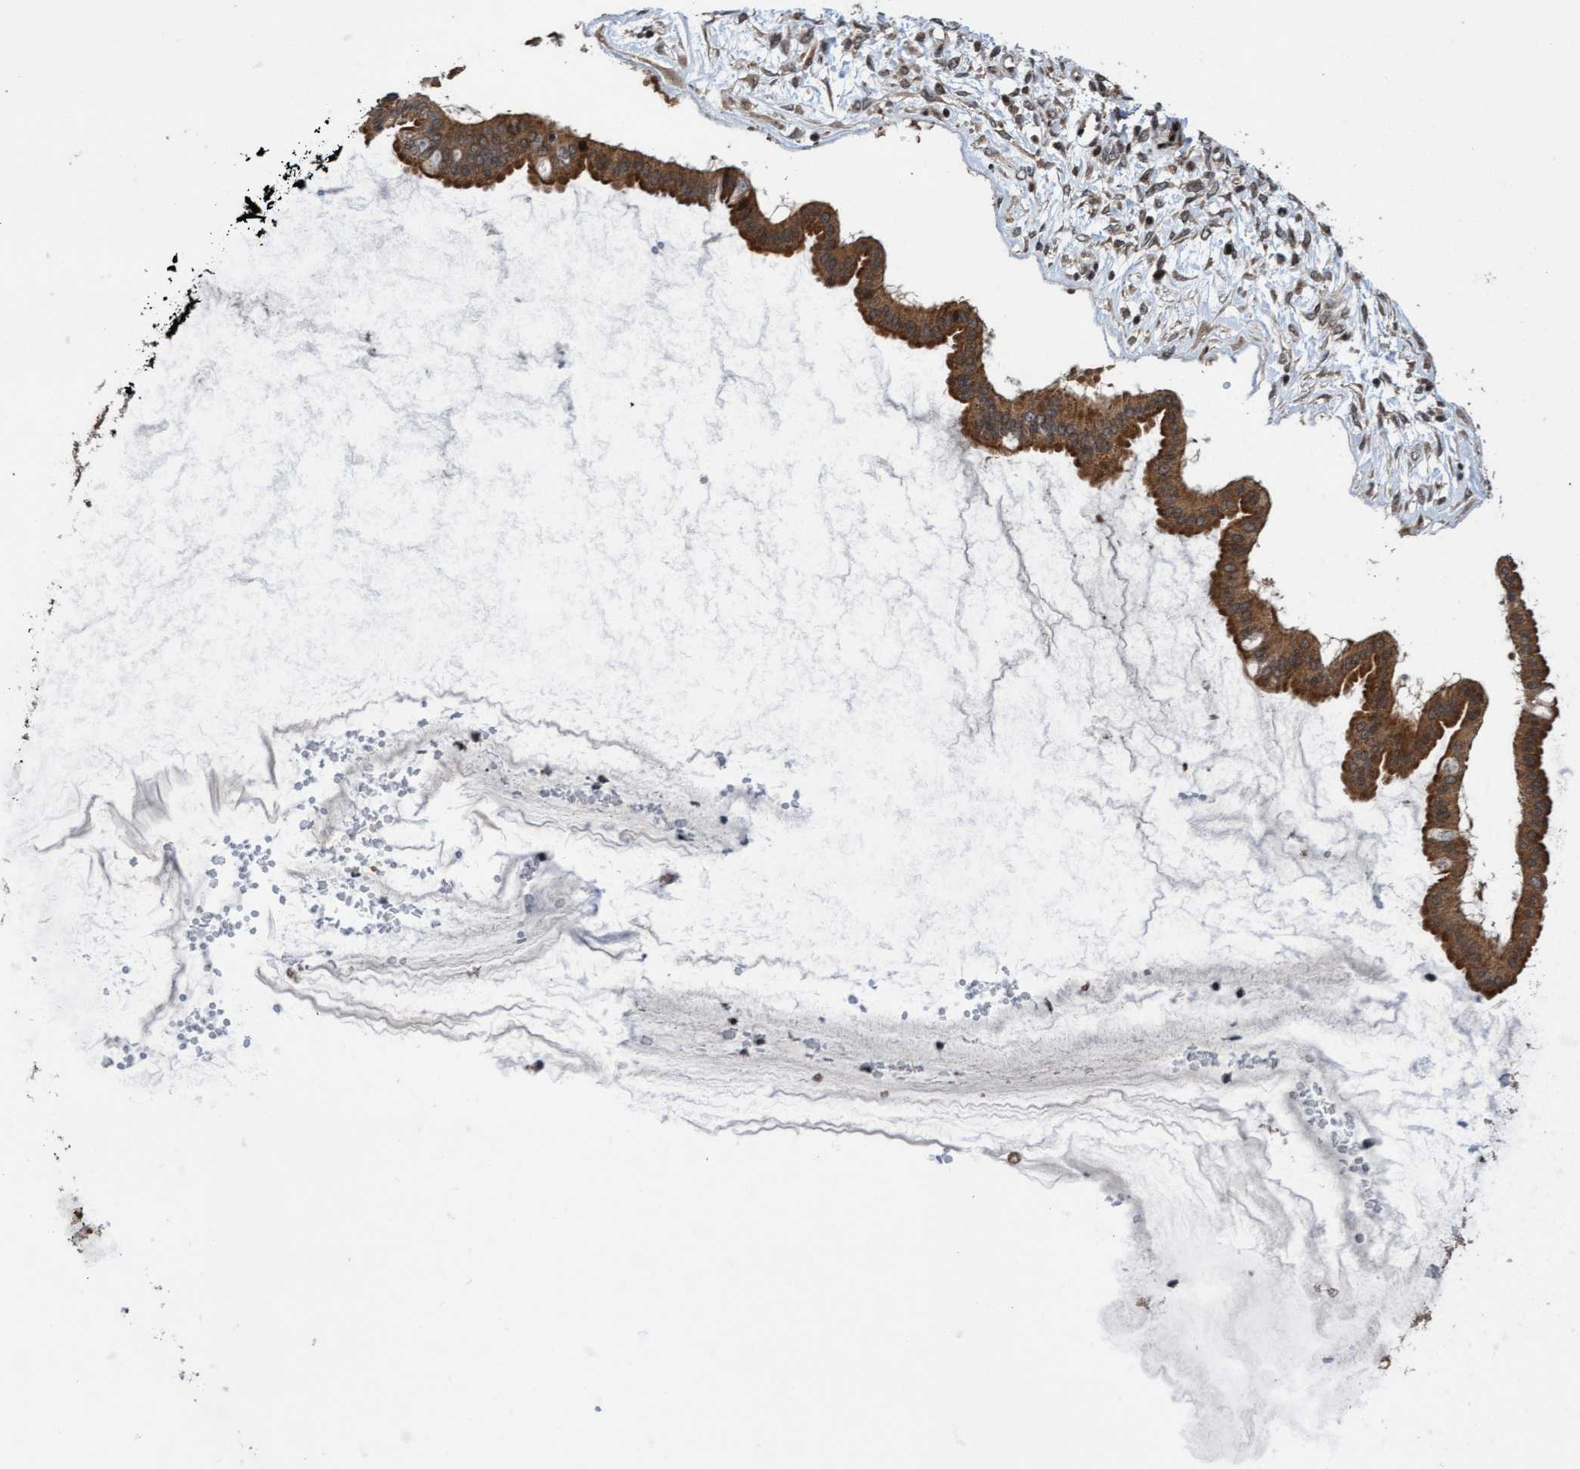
{"staining": {"intensity": "moderate", "quantity": ">75%", "location": "cytoplasmic/membranous"}, "tissue": "ovarian cancer", "cell_type": "Tumor cells", "image_type": "cancer", "snomed": [{"axis": "morphology", "description": "Cystadenocarcinoma, mucinous, NOS"}, {"axis": "topography", "description": "Ovary"}], "caption": "Immunohistochemistry (DAB (3,3'-diaminobenzidine)) staining of human ovarian cancer reveals moderate cytoplasmic/membranous protein staining in about >75% of tumor cells.", "gene": "ITFG1", "patient": {"sex": "female", "age": 73}}